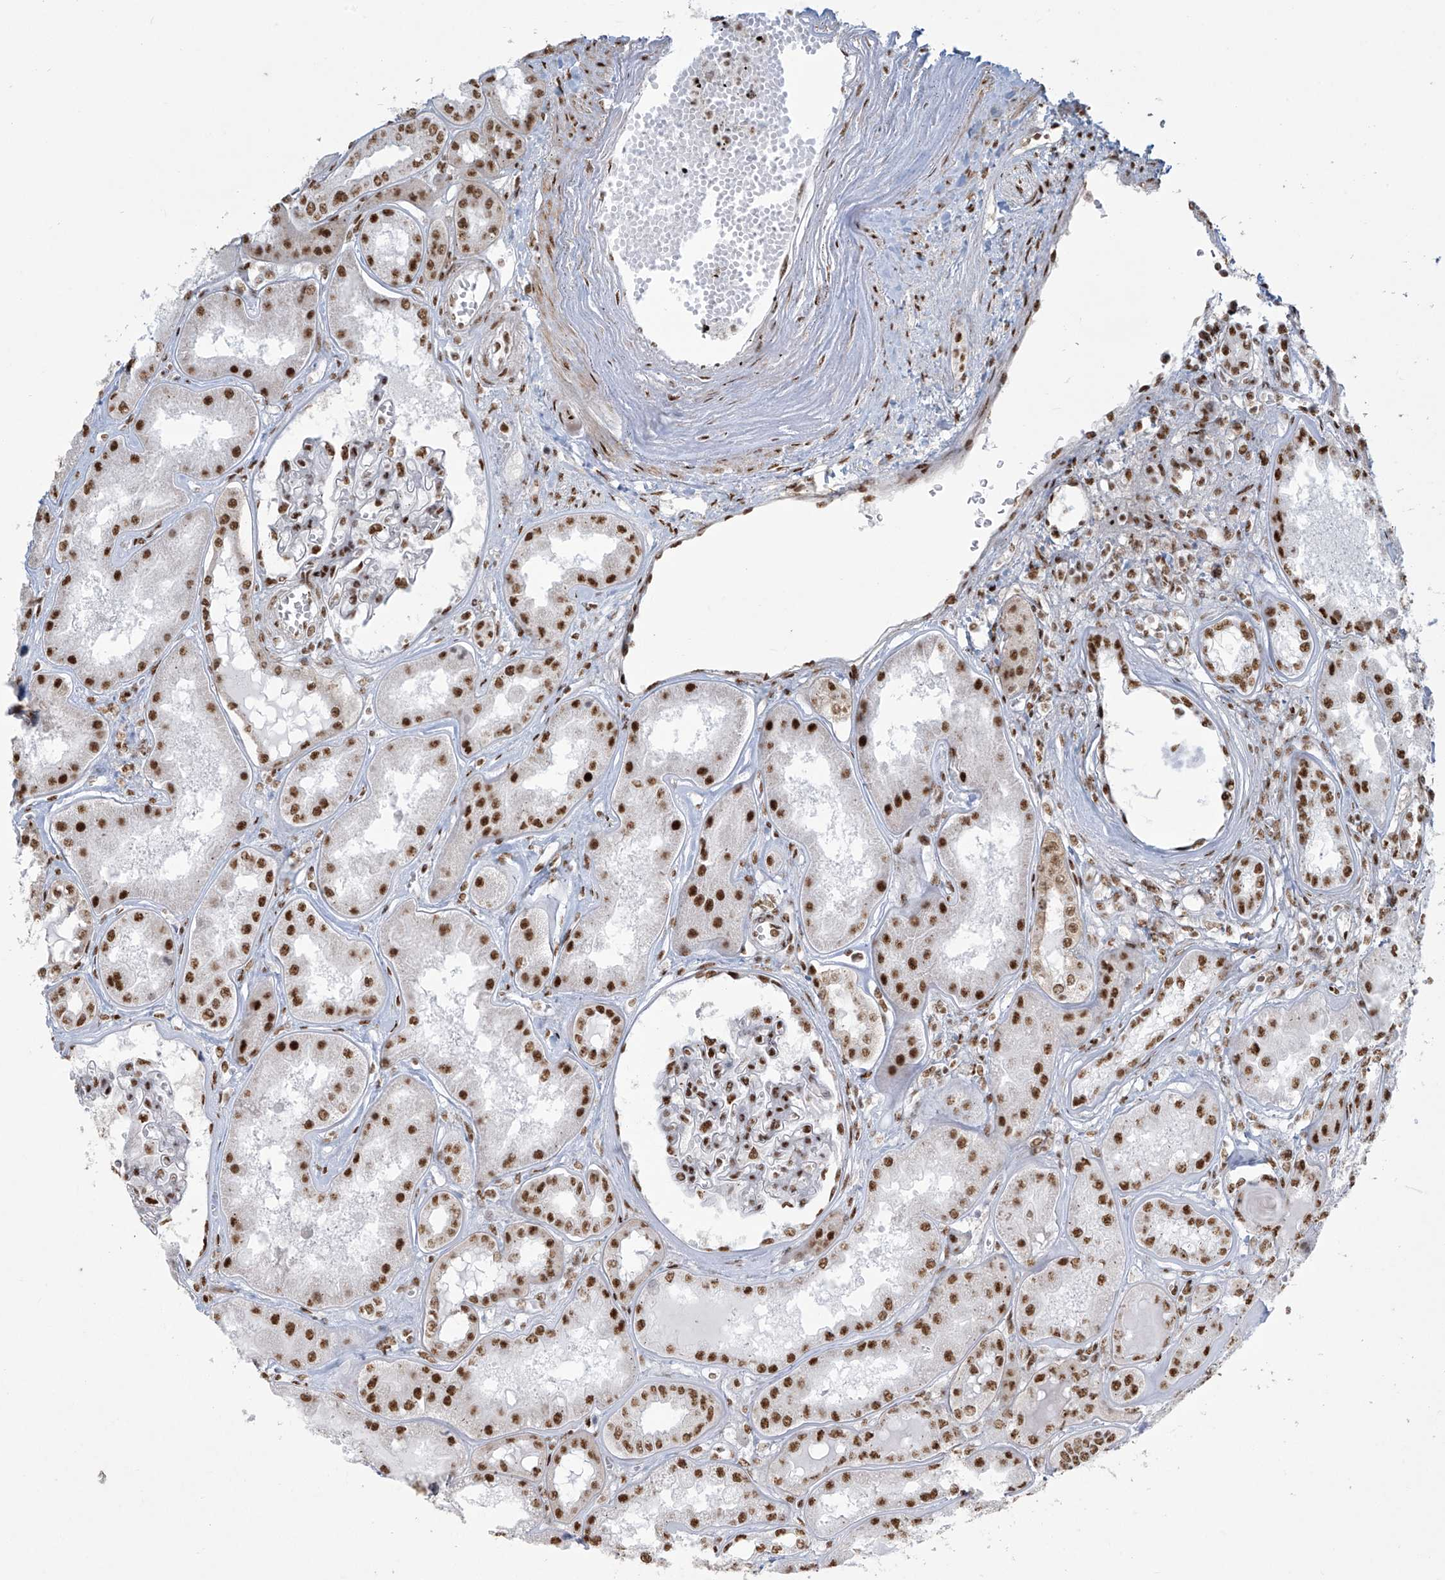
{"staining": {"intensity": "moderate", "quantity": ">75%", "location": "nuclear"}, "tissue": "kidney", "cell_type": "Cells in glomeruli", "image_type": "normal", "snomed": [{"axis": "morphology", "description": "Normal tissue, NOS"}, {"axis": "topography", "description": "Kidney"}], "caption": "Protein staining of unremarkable kidney reveals moderate nuclear expression in about >75% of cells in glomeruli. (DAB (3,3'-diaminobenzidine) IHC with brightfield microscopy, high magnification).", "gene": "MS4A6A", "patient": {"sex": "female", "age": 56}}